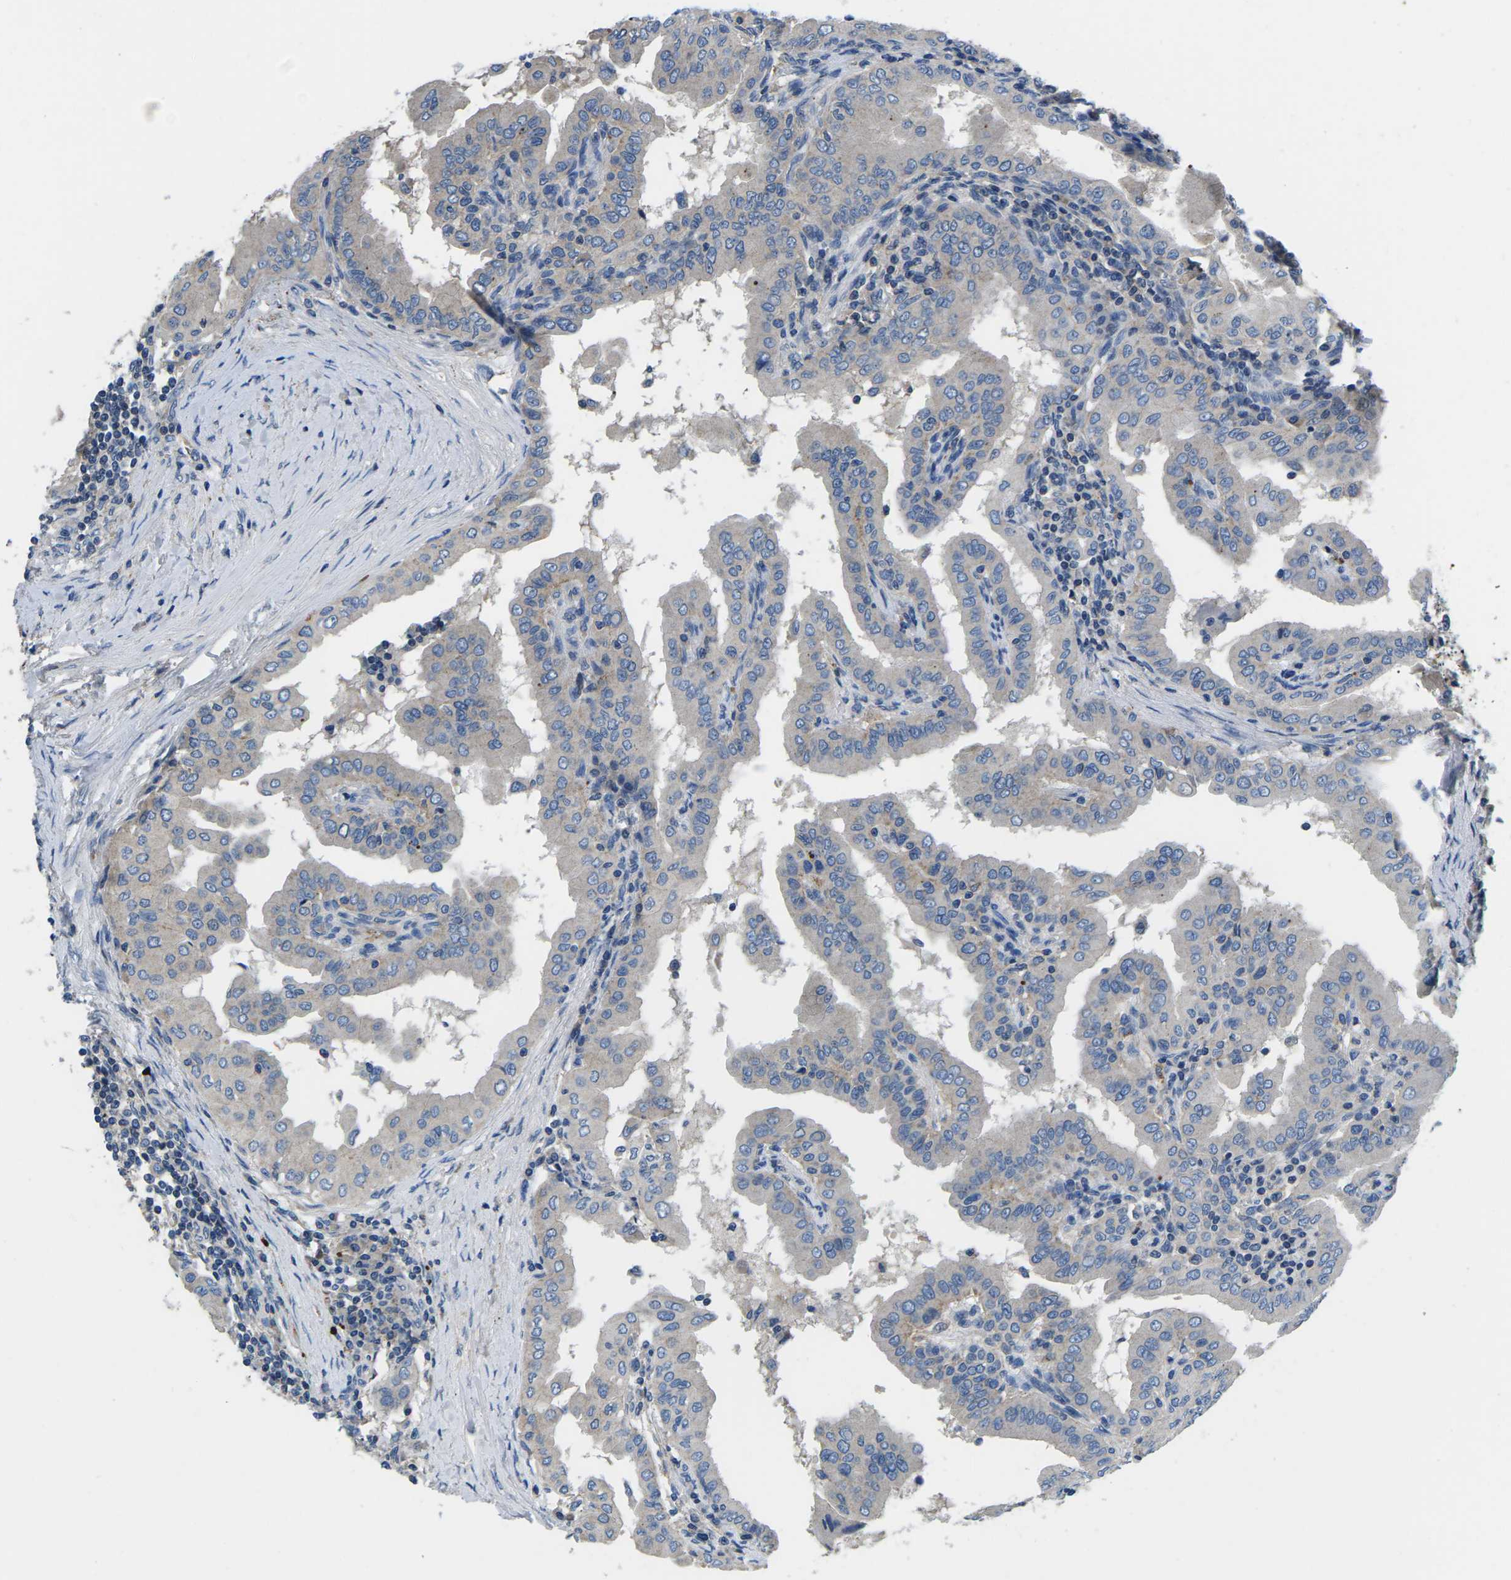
{"staining": {"intensity": "negative", "quantity": "none", "location": "none"}, "tissue": "thyroid cancer", "cell_type": "Tumor cells", "image_type": "cancer", "snomed": [{"axis": "morphology", "description": "Papillary adenocarcinoma, NOS"}, {"axis": "topography", "description": "Thyroid gland"}], "caption": "Tumor cells are negative for brown protein staining in thyroid papillary adenocarcinoma. (Immunohistochemistry (ihc), brightfield microscopy, high magnification).", "gene": "PDCD6IP", "patient": {"sex": "male", "age": 33}}